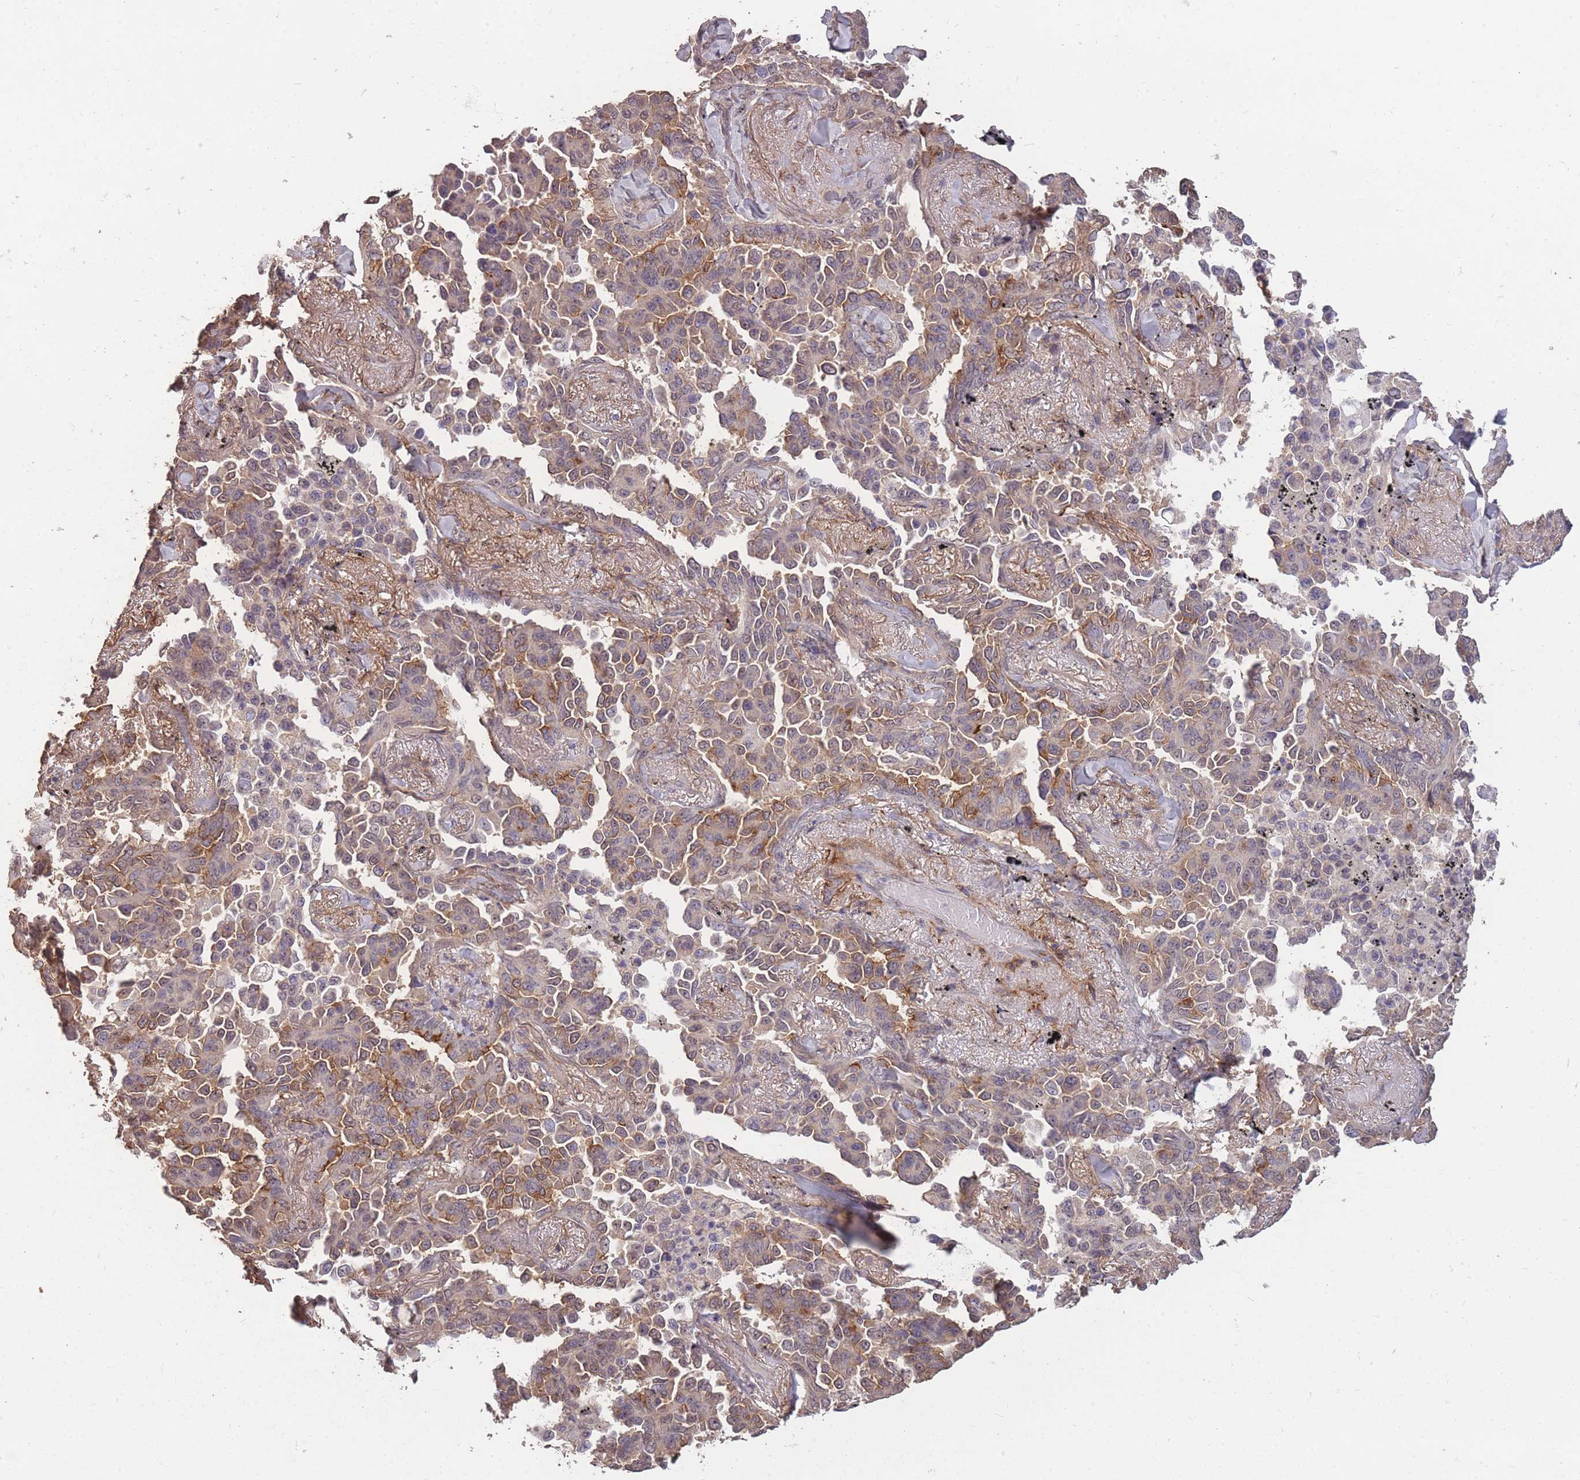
{"staining": {"intensity": "weak", "quantity": "25%-75%", "location": "cytoplasmic/membranous"}, "tissue": "lung cancer", "cell_type": "Tumor cells", "image_type": "cancer", "snomed": [{"axis": "morphology", "description": "Adenocarcinoma, NOS"}, {"axis": "topography", "description": "Lung"}], "caption": "Approximately 25%-75% of tumor cells in human adenocarcinoma (lung) reveal weak cytoplasmic/membranous protein staining as visualized by brown immunohistochemical staining.", "gene": "DYNC1LI2", "patient": {"sex": "female", "age": 67}}